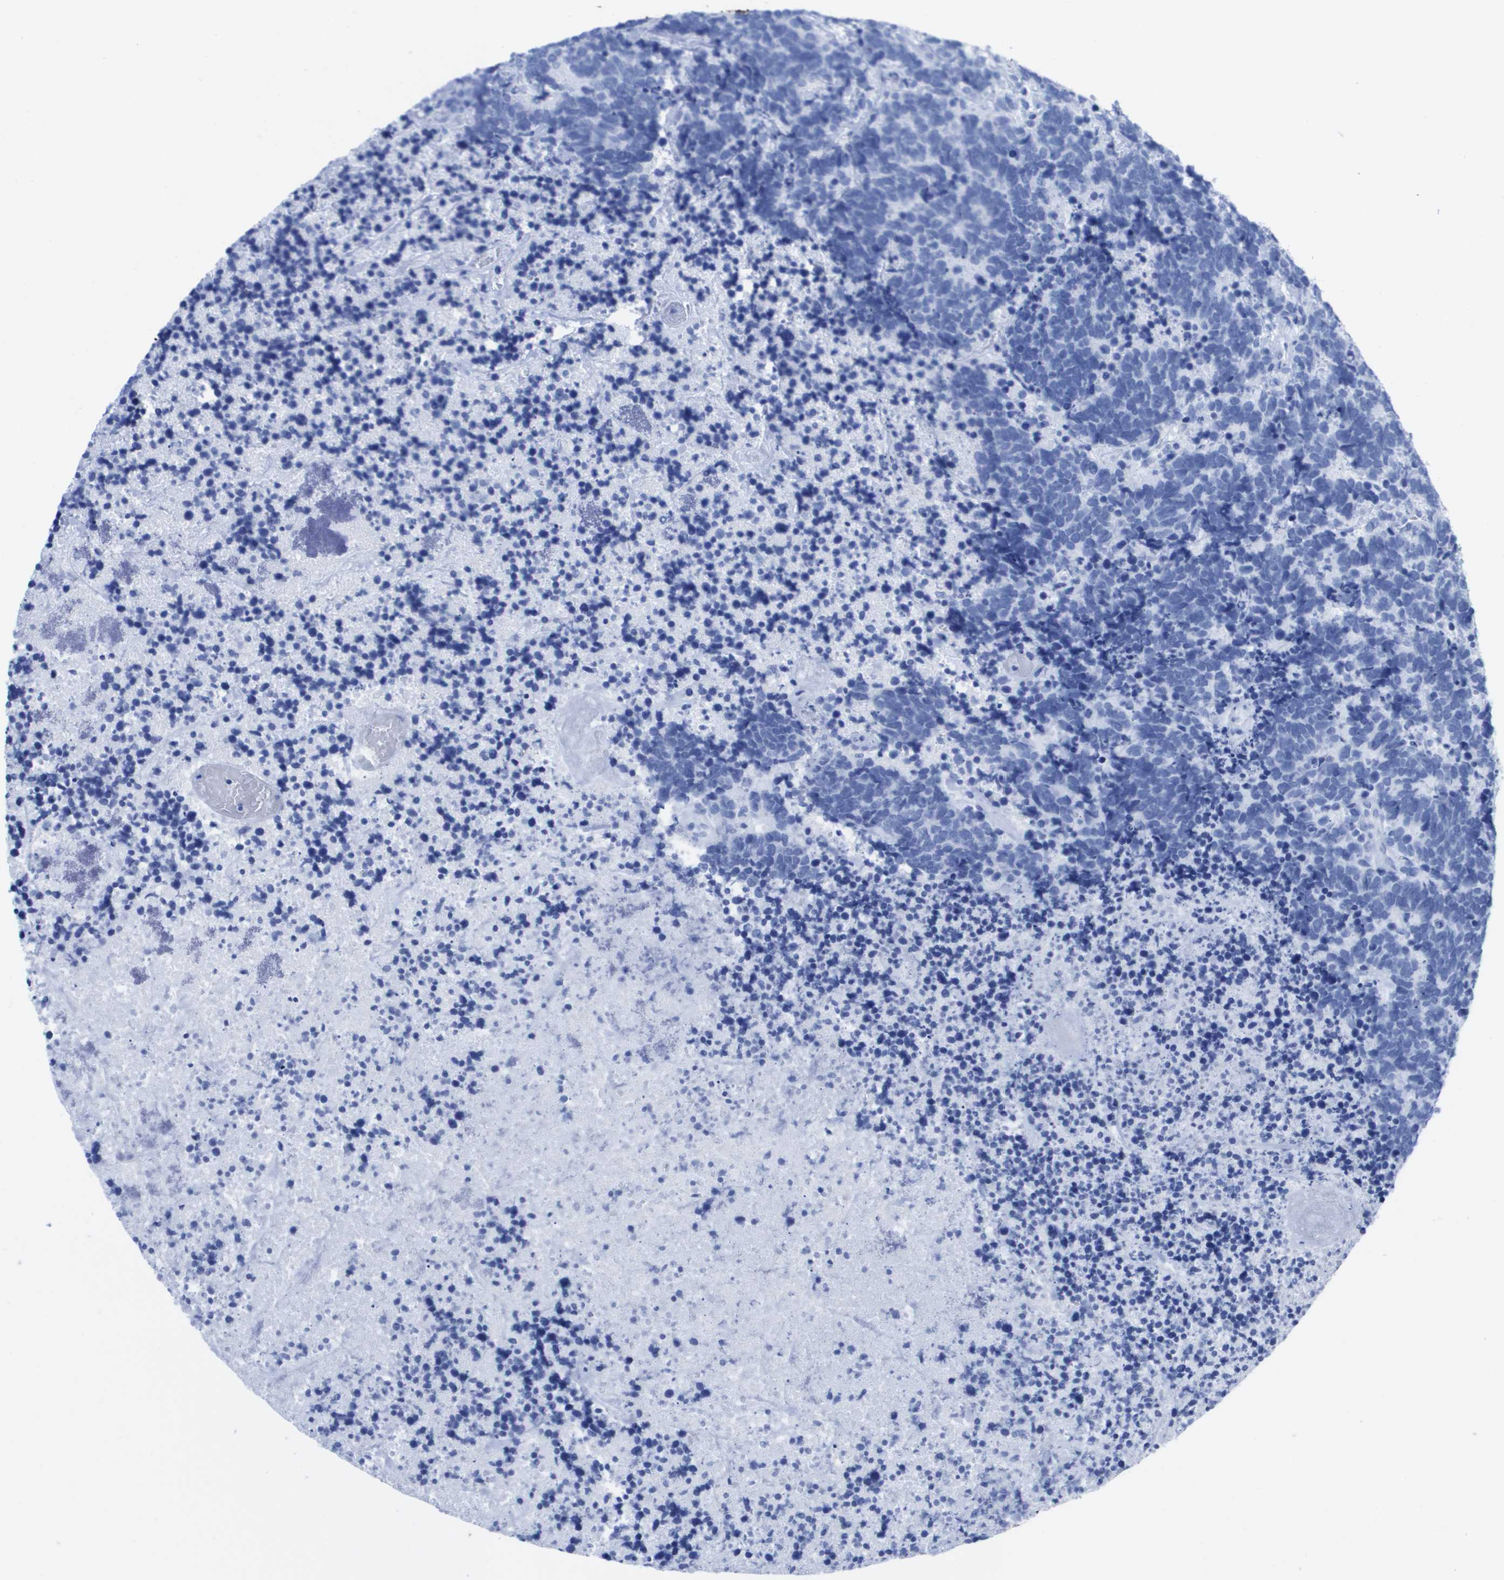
{"staining": {"intensity": "negative", "quantity": "none", "location": "none"}, "tissue": "carcinoid", "cell_type": "Tumor cells", "image_type": "cancer", "snomed": [{"axis": "morphology", "description": "Carcinoma, NOS"}, {"axis": "morphology", "description": "Carcinoid, malignant, NOS"}, {"axis": "topography", "description": "Urinary bladder"}], "caption": "A high-resolution image shows IHC staining of carcinoid (malignant), which exhibits no significant staining in tumor cells. The staining was performed using DAB (3,3'-diaminobenzidine) to visualize the protein expression in brown, while the nuclei were stained in blue with hematoxylin (Magnification: 20x).", "gene": "KCNA3", "patient": {"sex": "male", "age": 57}}